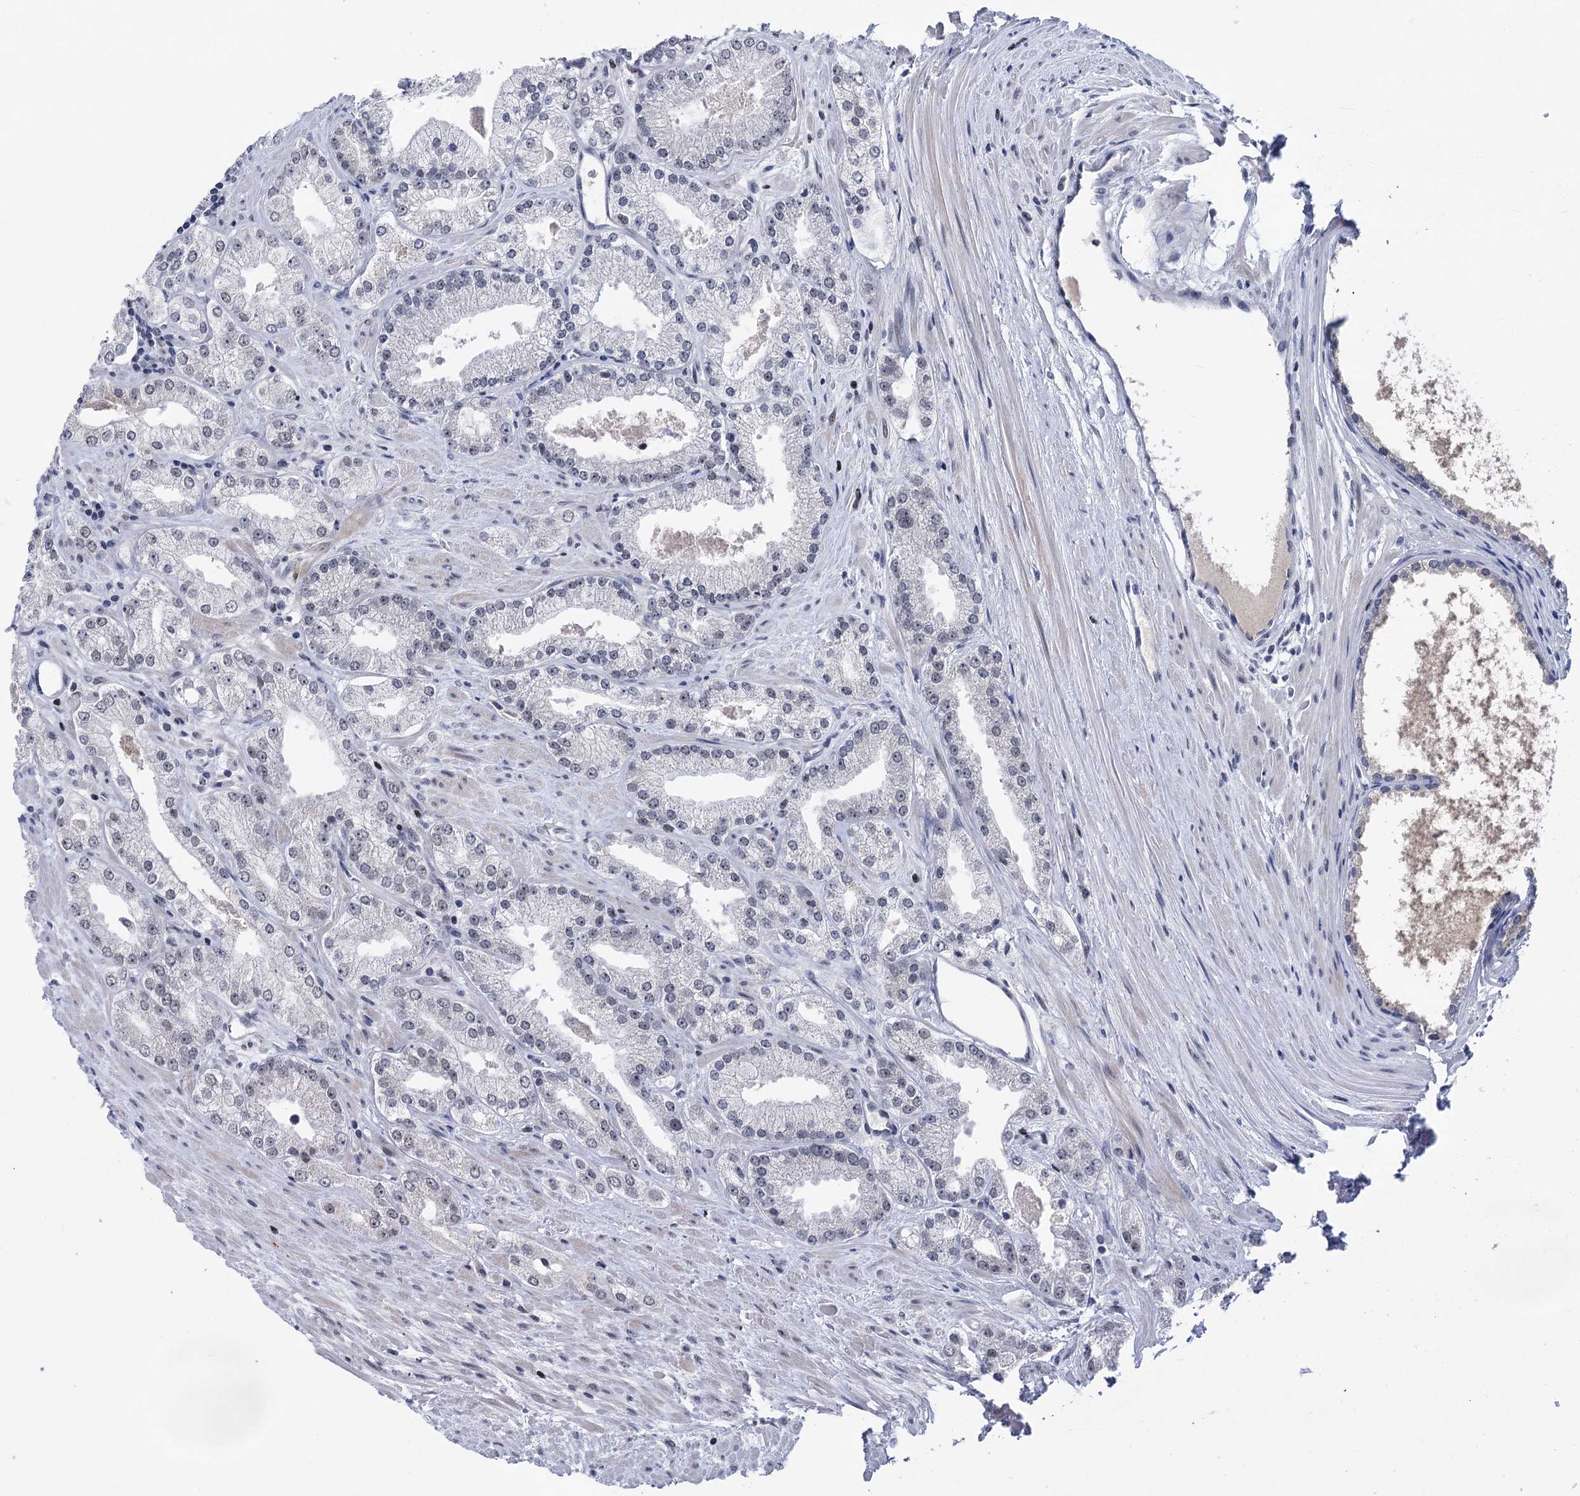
{"staining": {"intensity": "negative", "quantity": "none", "location": "none"}, "tissue": "prostate cancer", "cell_type": "Tumor cells", "image_type": "cancer", "snomed": [{"axis": "morphology", "description": "Adenocarcinoma, Low grade"}, {"axis": "topography", "description": "Prostate"}], "caption": "The photomicrograph displays no significant expression in tumor cells of prostate low-grade adenocarcinoma.", "gene": "ZCCHC10", "patient": {"sex": "male", "age": 69}}